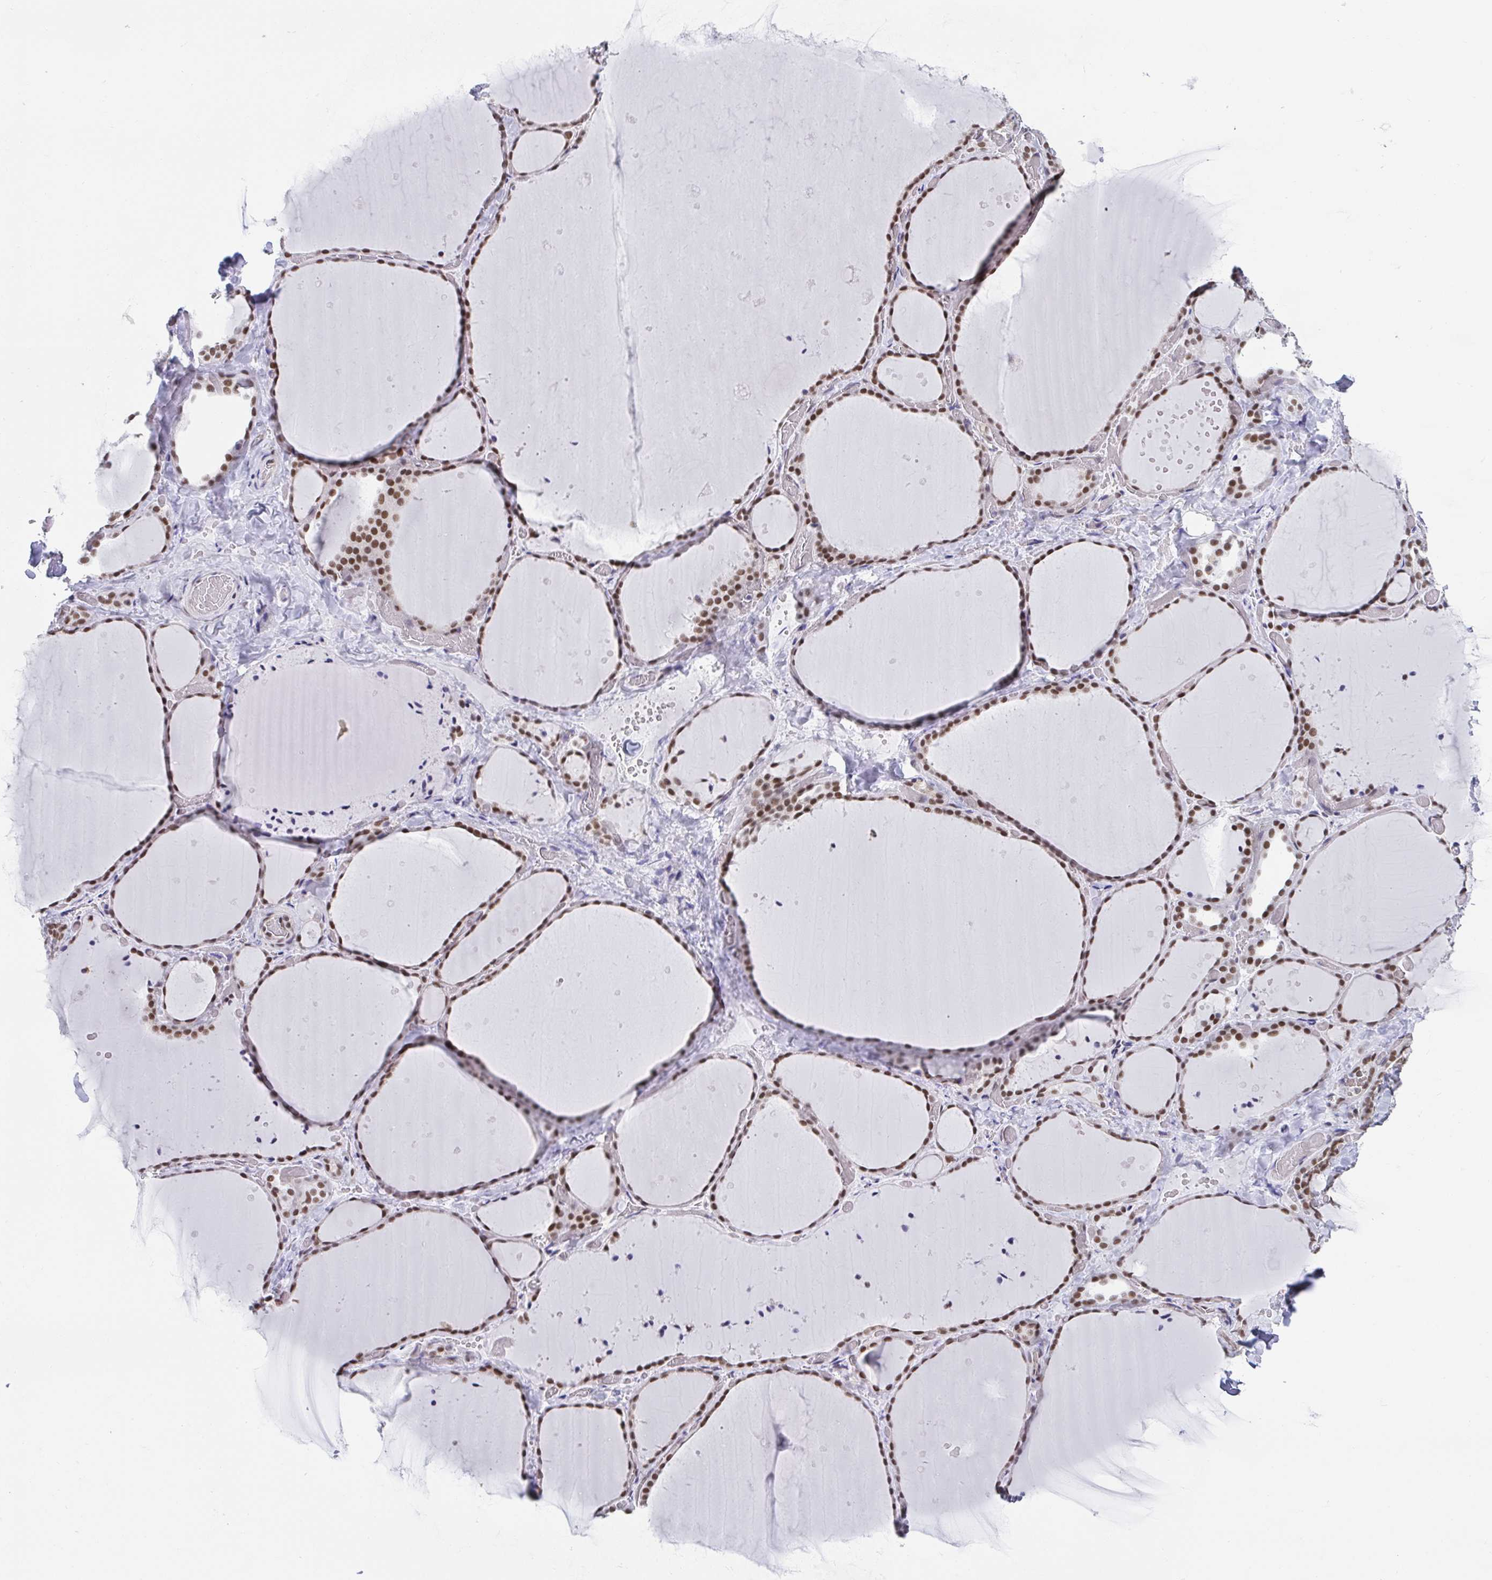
{"staining": {"intensity": "moderate", "quantity": ">75%", "location": "nuclear"}, "tissue": "thyroid gland", "cell_type": "Glandular cells", "image_type": "normal", "snomed": [{"axis": "morphology", "description": "Normal tissue, NOS"}, {"axis": "topography", "description": "Thyroid gland"}], "caption": "Protein expression analysis of normal thyroid gland shows moderate nuclear staining in approximately >75% of glandular cells. (DAB = brown stain, brightfield microscopy at high magnification).", "gene": "SLC7A10", "patient": {"sex": "female", "age": 36}}